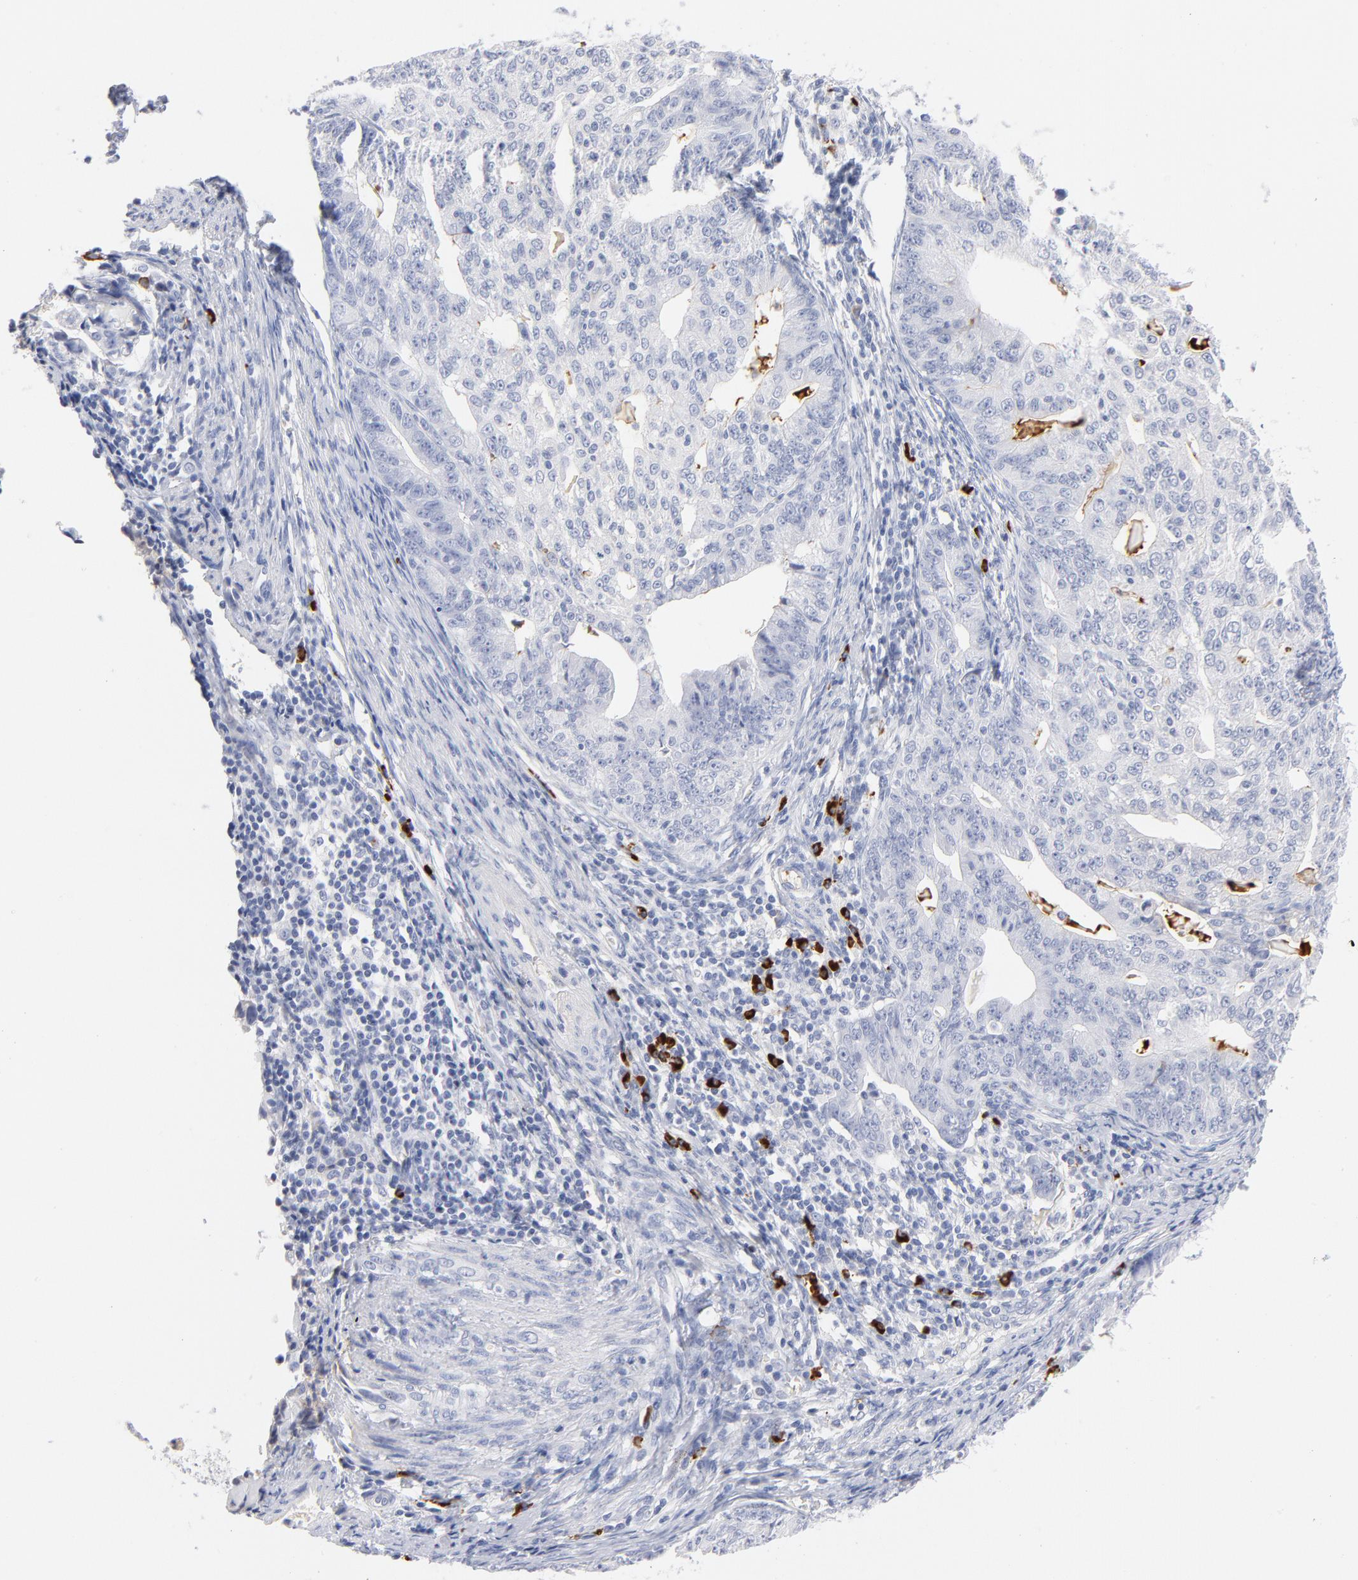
{"staining": {"intensity": "negative", "quantity": "none", "location": "none"}, "tissue": "endometrial cancer", "cell_type": "Tumor cells", "image_type": "cancer", "snomed": [{"axis": "morphology", "description": "Adenocarcinoma, NOS"}, {"axis": "topography", "description": "Endometrium"}], "caption": "This is an immunohistochemistry histopathology image of human endometrial adenocarcinoma. There is no staining in tumor cells.", "gene": "PLAT", "patient": {"sex": "female", "age": 56}}